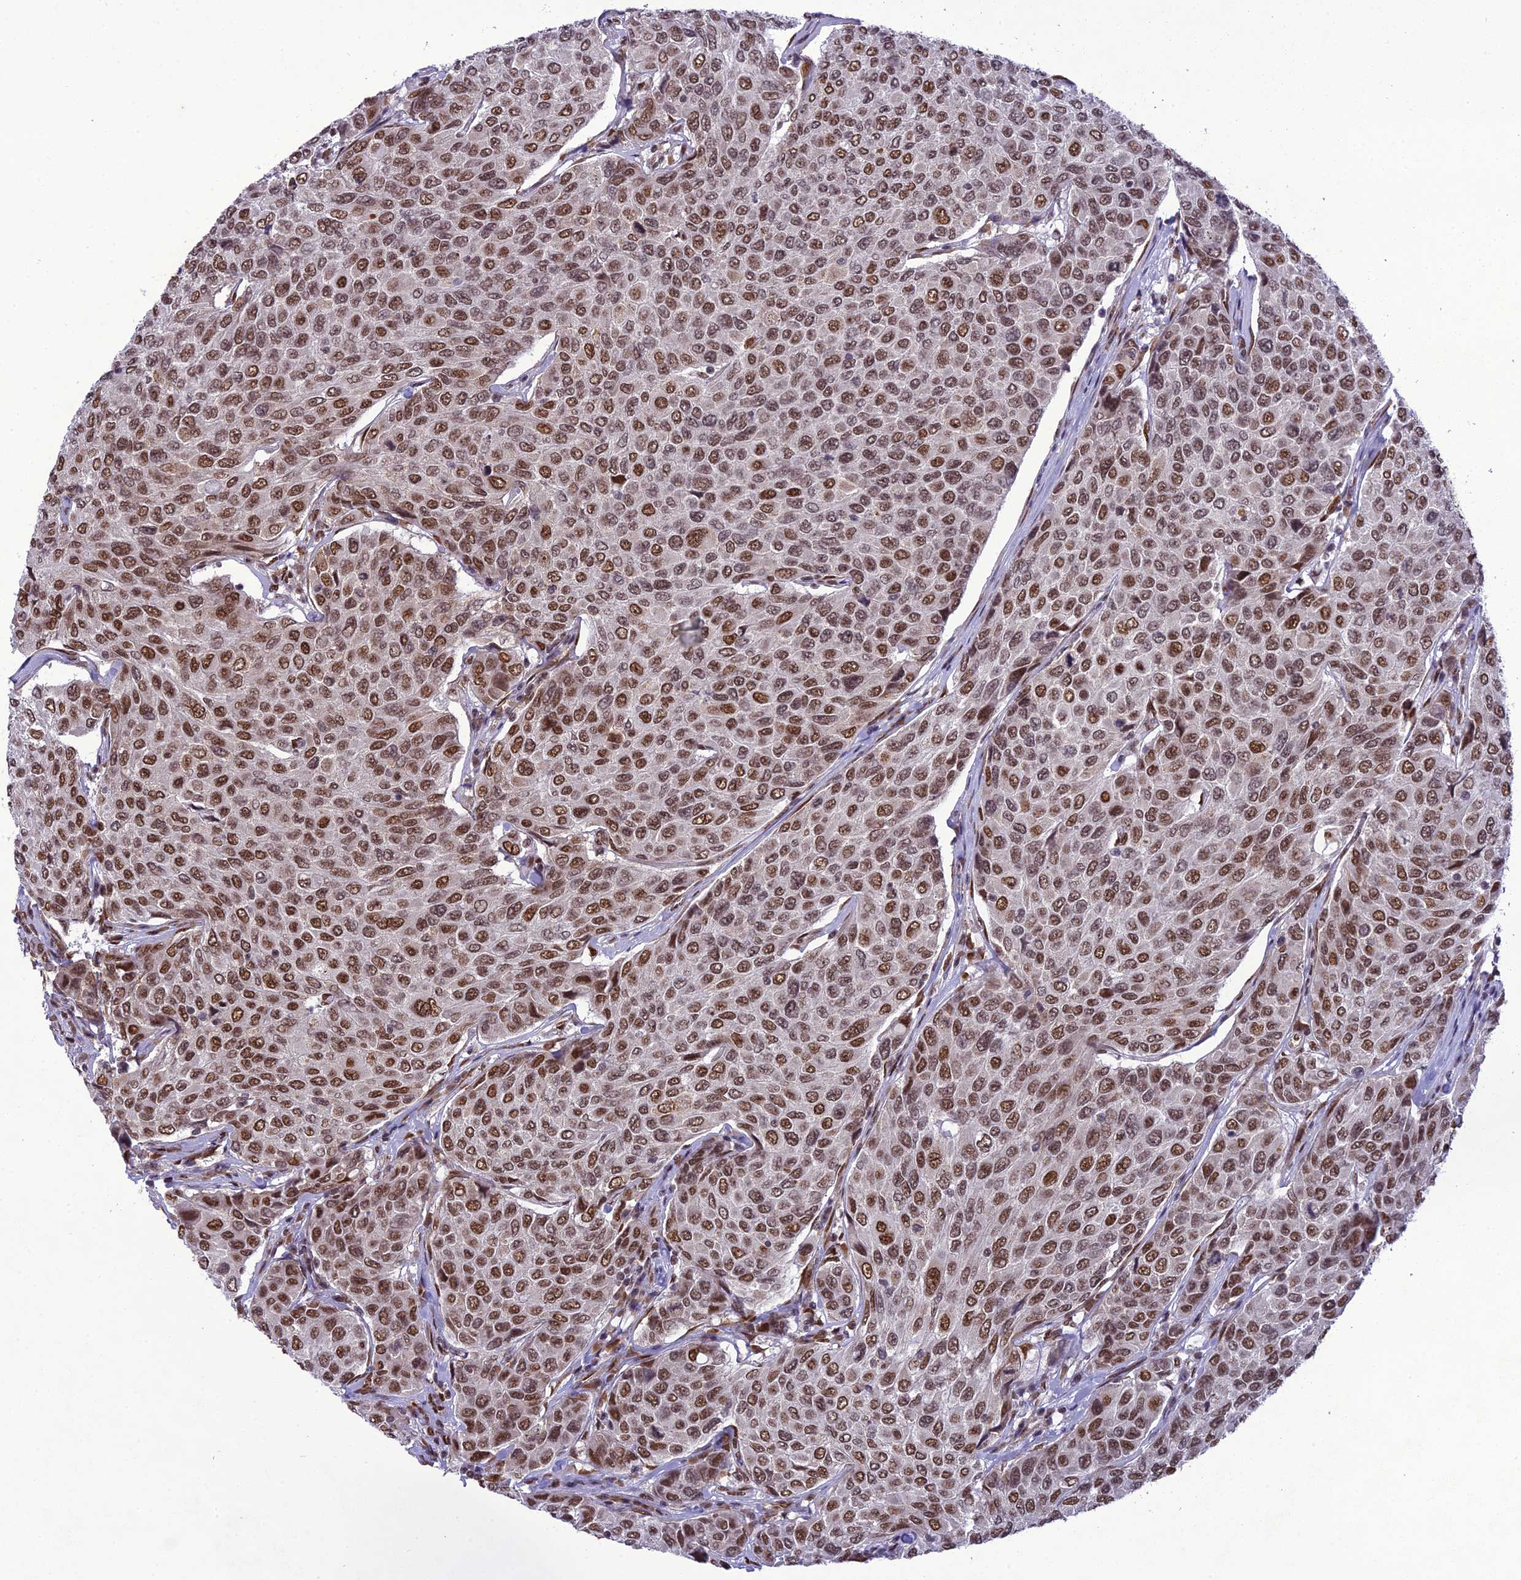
{"staining": {"intensity": "moderate", "quantity": ">75%", "location": "nuclear"}, "tissue": "breast cancer", "cell_type": "Tumor cells", "image_type": "cancer", "snomed": [{"axis": "morphology", "description": "Duct carcinoma"}, {"axis": "topography", "description": "Breast"}], "caption": "IHC of breast infiltrating ductal carcinoma demonstrates medium levels of moderate nuclear positivity in approximately >75% of tumor cells. The protein is shown in brown color, while the nuclei are stained blue.", "gene": "DDX1", "patient": {"sex": "female", "age": 55}}